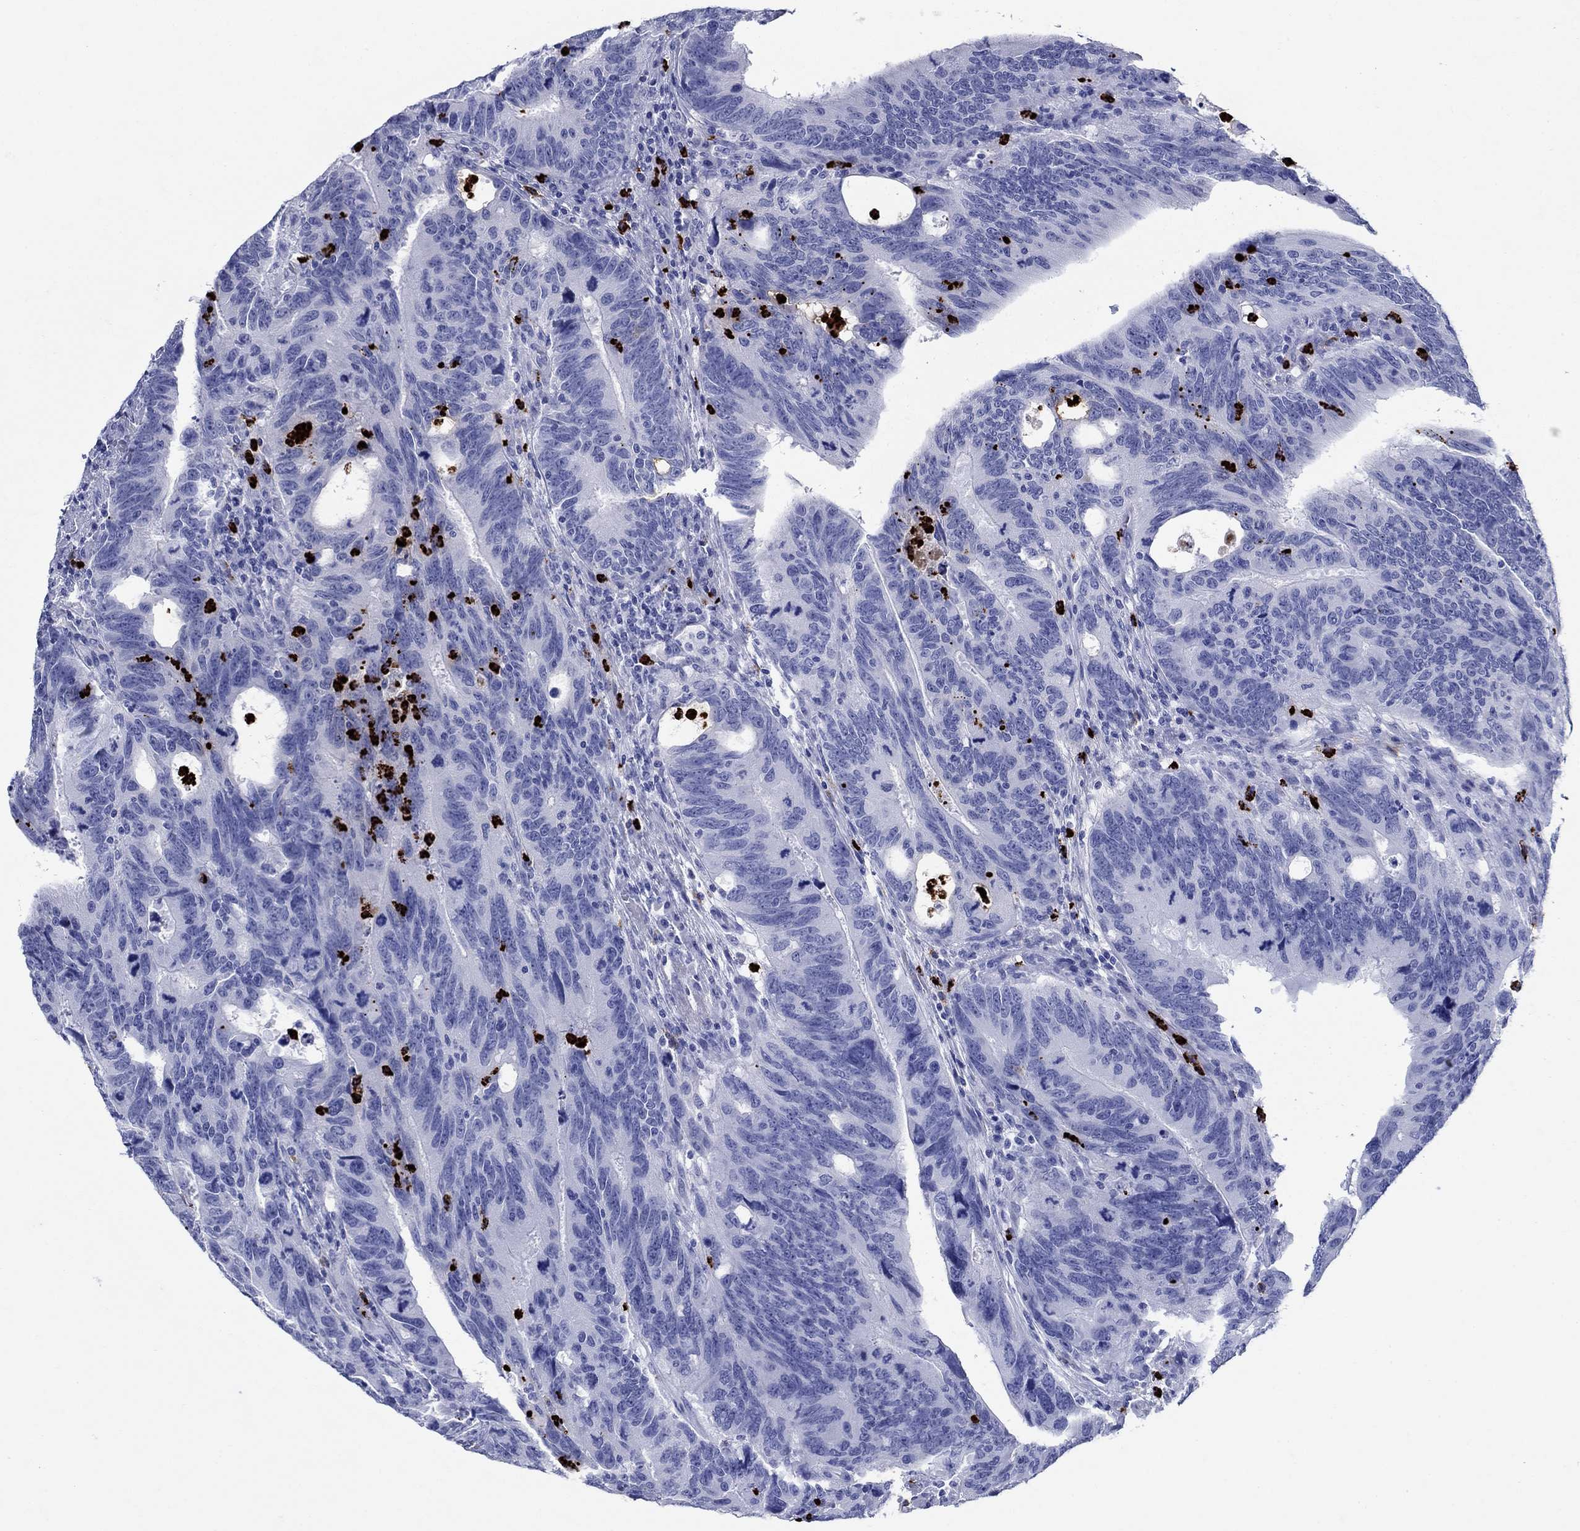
{"staining": {"intensity": "negative", "quantity": "none", "location": "none"}, "tissue": "colorectal cancer", "cell_type": "Tumor cells", "image_type": "cancer", "snomed": [{"axis": "morphology", "description": "Adenocarcinoma, NOS"}, {"axis": "topography", "description": "Colon"}], "caption": "Protein analysis of colorectal adenocarcinoma shows no significant staining in tumor cells.", "gene": "AZU1", "patient": {"sex": "female", "age": 77}}